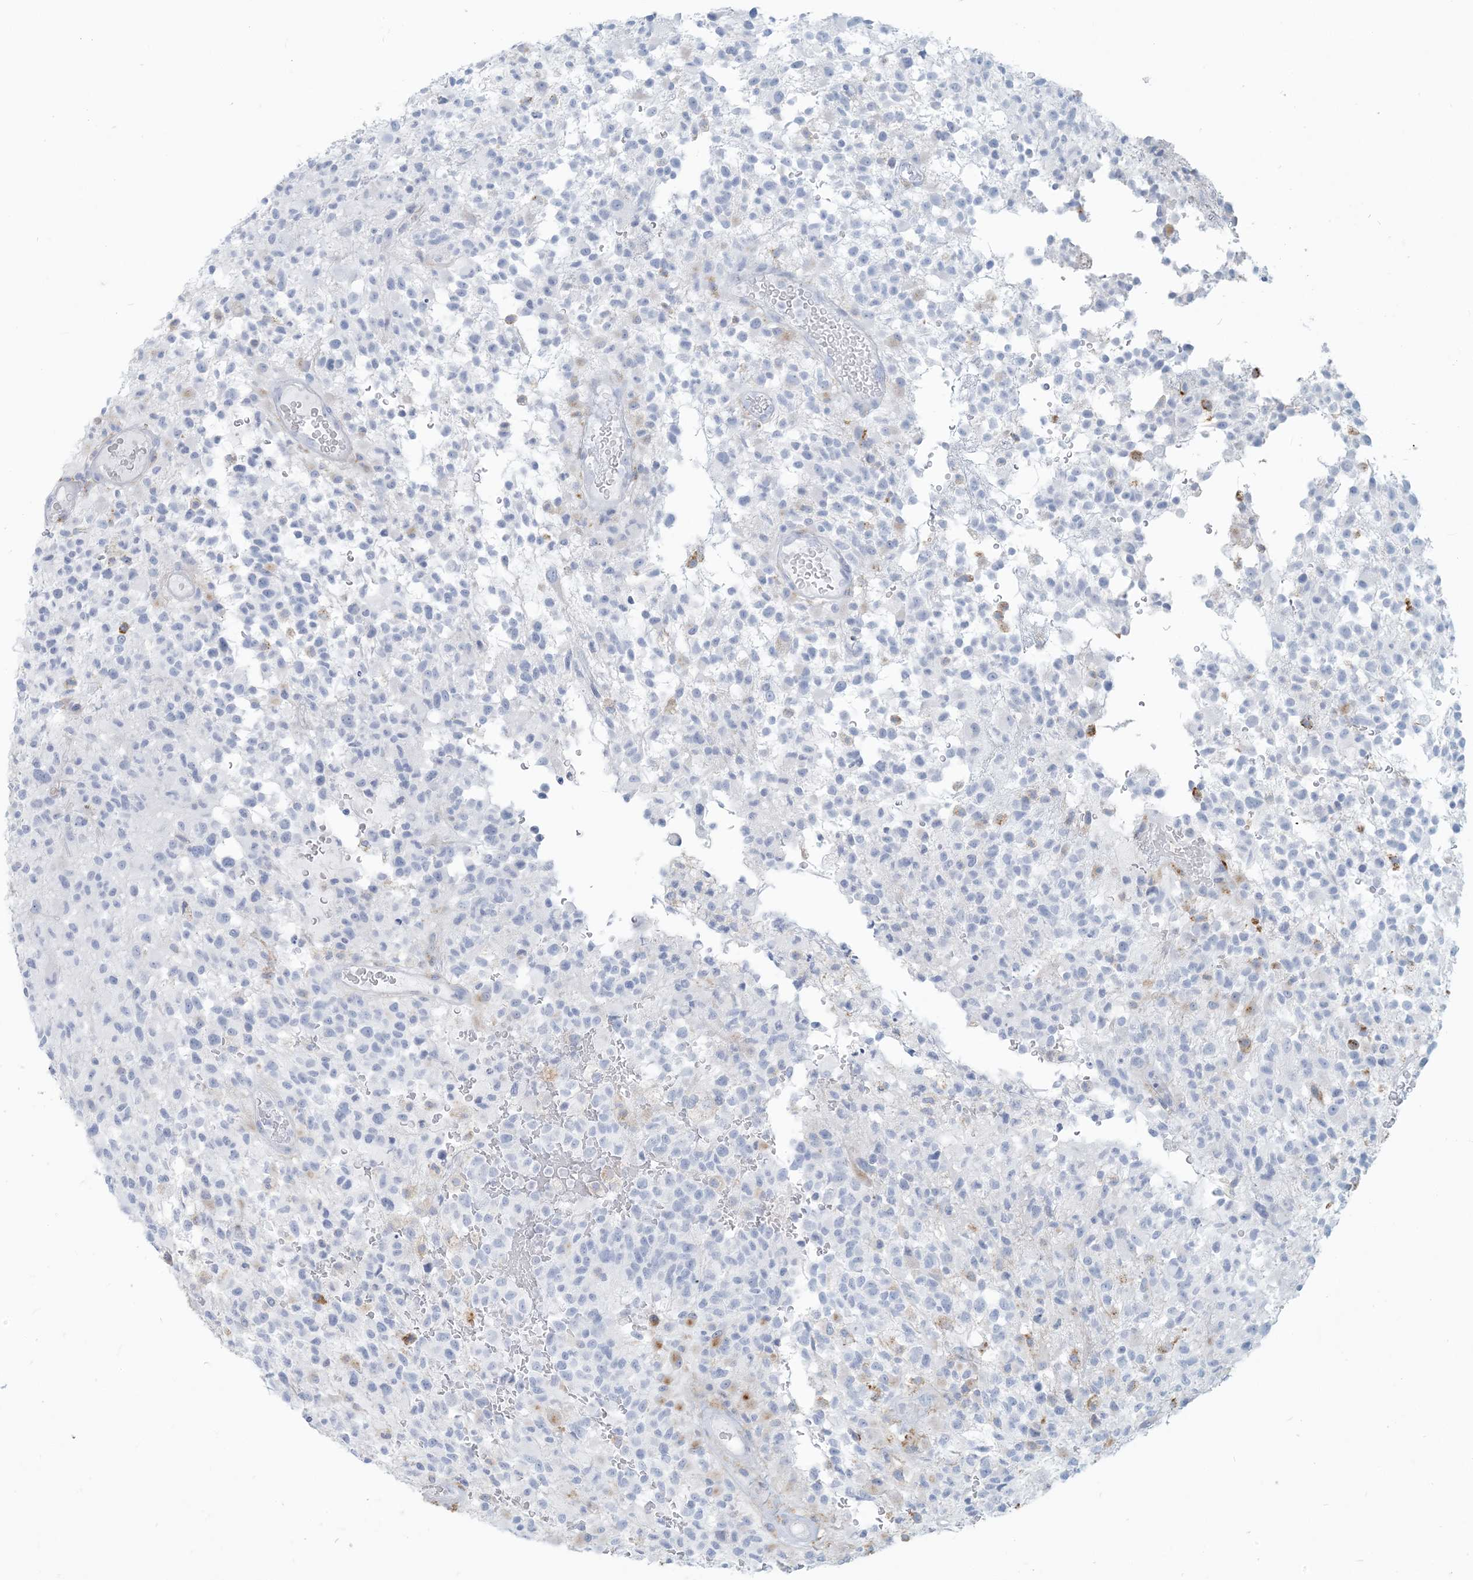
{"staining": {"intensity": "negative", "quantity": "none", "location": "none"}, "tissue": "glioma", "cell_type": "Tumor cells", "image_type": "cancer", "snomed": [{"axis": "morphology", "description": "Glioma, malignant, High grade"}, {"axis": "morphology", "description": "Glioblastoma, NOS"}, {"axis": "topography", "description": "Brain"}], "caption": "Immunohistochemistry image of neoplastic tissue: glioblastoma stained with DAB shows no significant protein positivity in tumor cells.", "gene": "HLA-DRB1", "patient": {"sex": "male", "age": 60}}